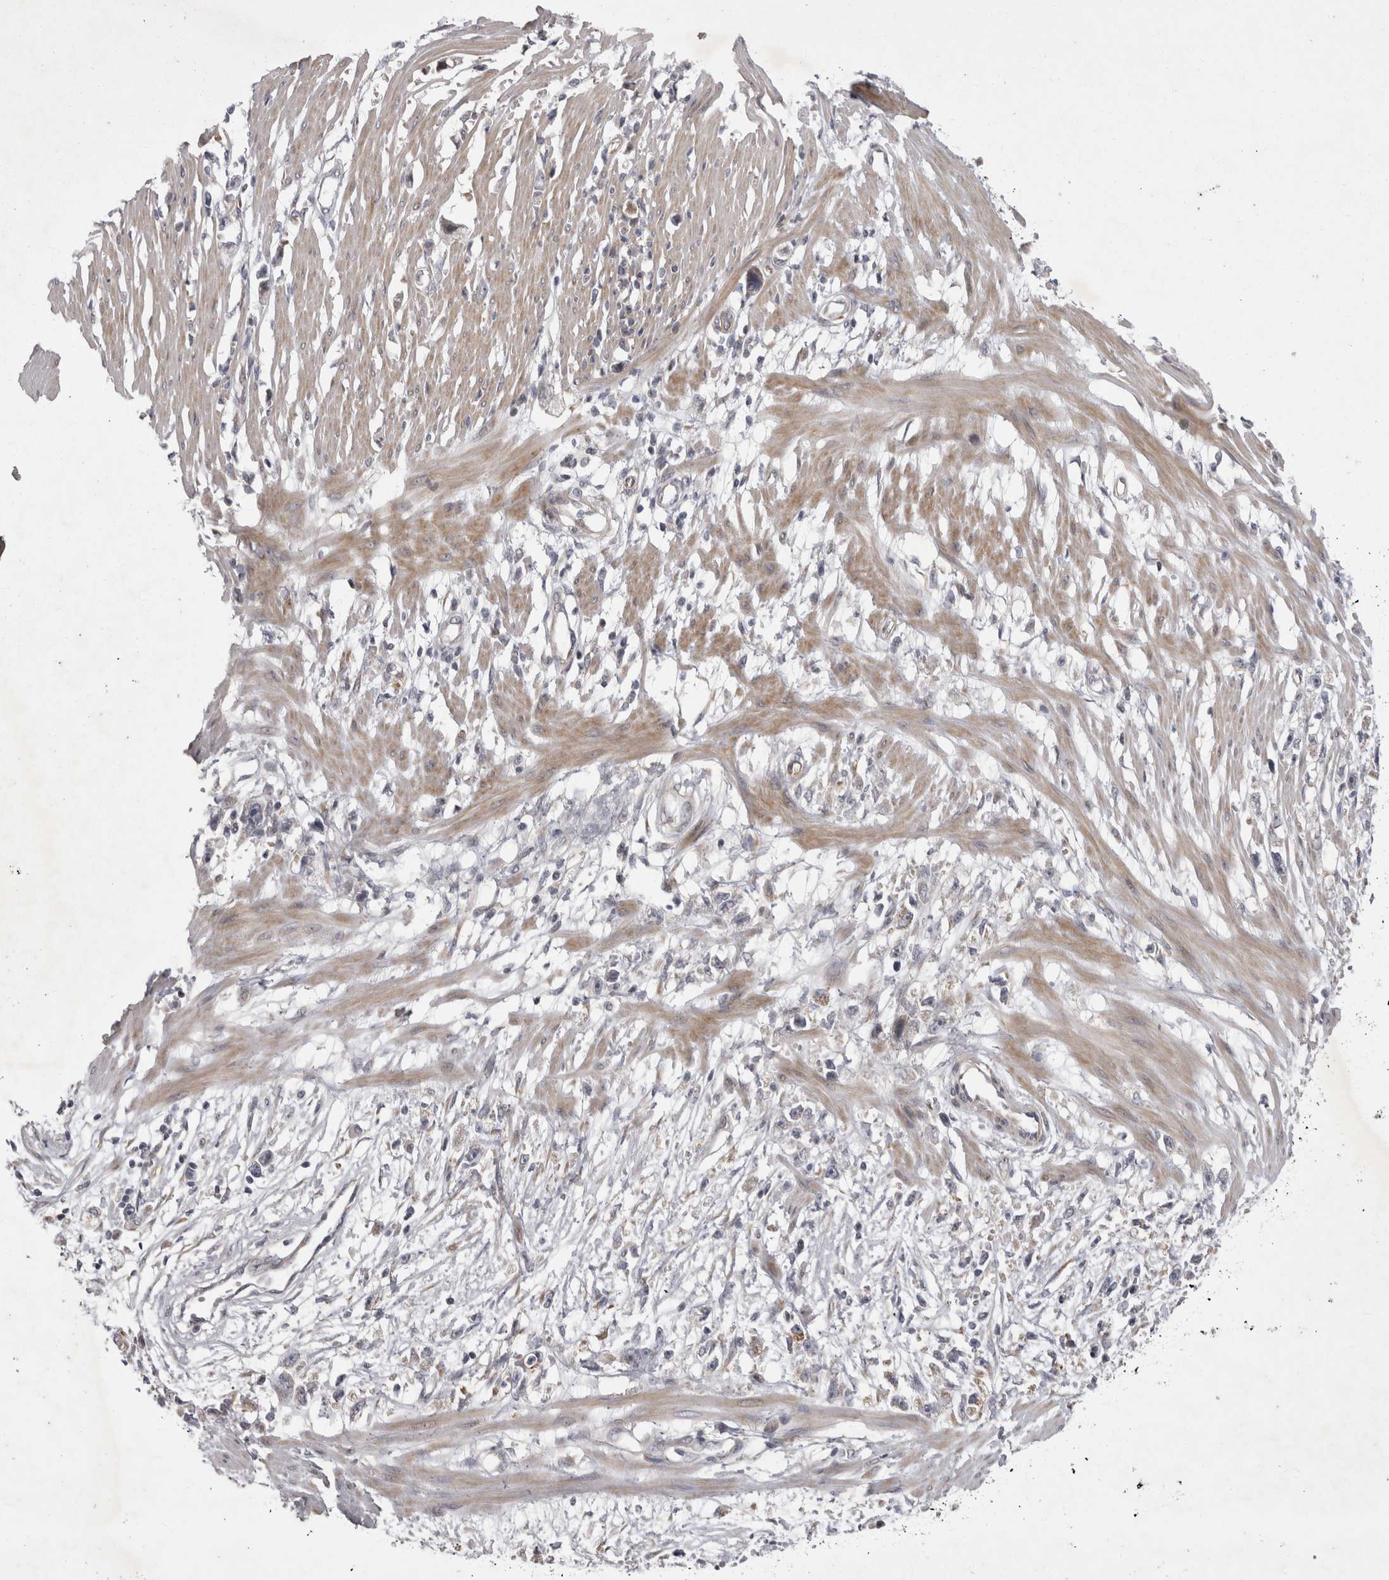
{"staining": {"intensity": "moderate", "quantity": ">75%", "location": "cytoplasmic/membranous"}, "tissue": "stomach cancer", "cell_type": "Tumor cells", "image_type": "cancer", "snomed": [{"axis": "morphology", "description": "Adenocarcinoma, NOS"}, {"axis": "topography", "description": "Stomach"}], "caption": "Protein staining demonstrates moderate cytoplasmic/membranous expression in approximately >75% of tumor cells in stomach adenocarcinoma.", "gene": "NENF", "patient": {"sex": "female", "age": 59}}